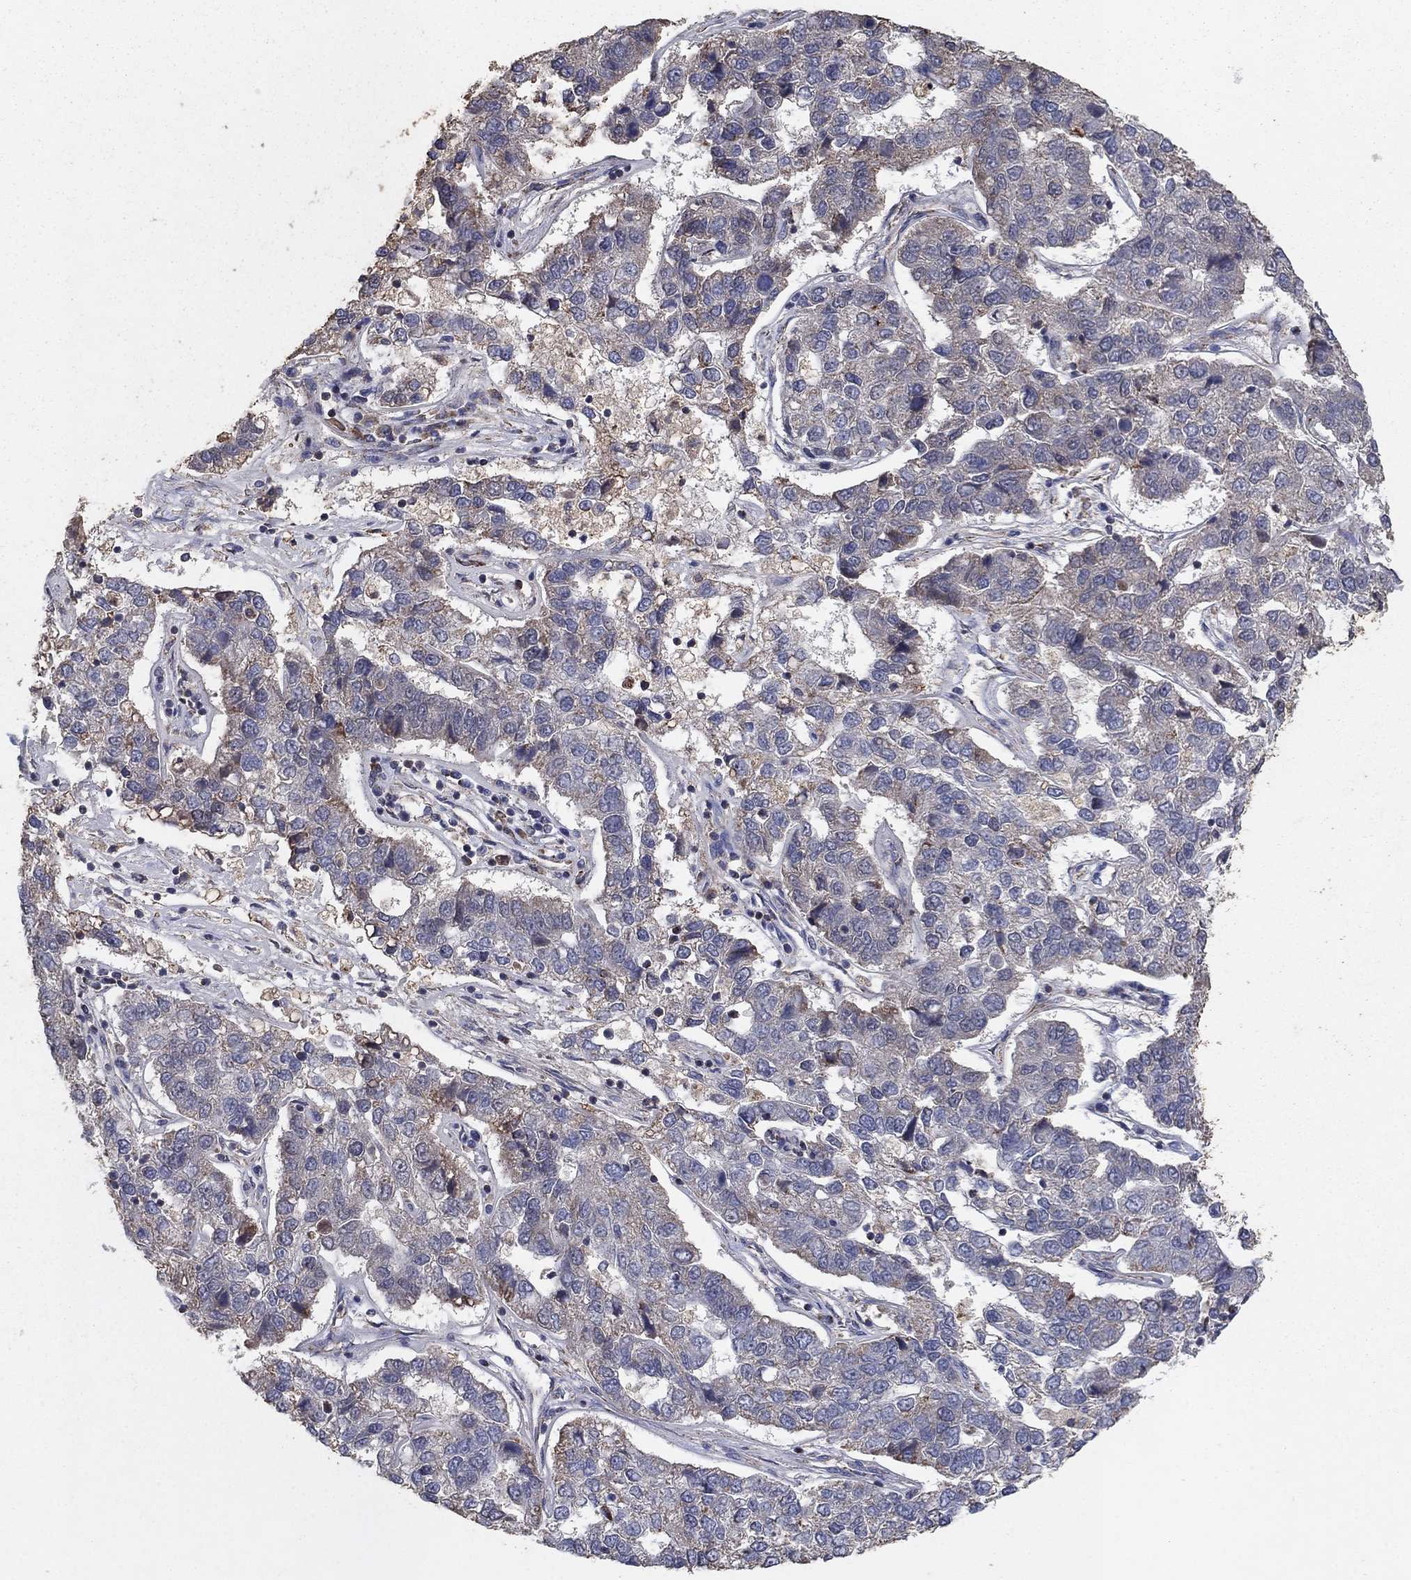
{"staining": {"intensity": "weak", "quantity": "25%-75%", "location": "cytoplasmic/membranous"}, "tissue": "pancreatic cancer", "cell_type": "Tumor cells", "image_type": "cancer", "snomed": [{"axis": "morphology", "description": "Adenocarcinoma, NOS"}, {"axis": "topography", "description": "Pancreas"}], "caption": "Immunohistochemistry (IHC) of human pancreatic cancer shows low levels of weak cytoplasmic/membranous positivity in about 25%-75% of tumor cells. Immunohistochemistry stains the protein in brown and the nuclei are stained blue.", "gene": "GPSM1", "patient": {"sex": "female", "age": 61}}